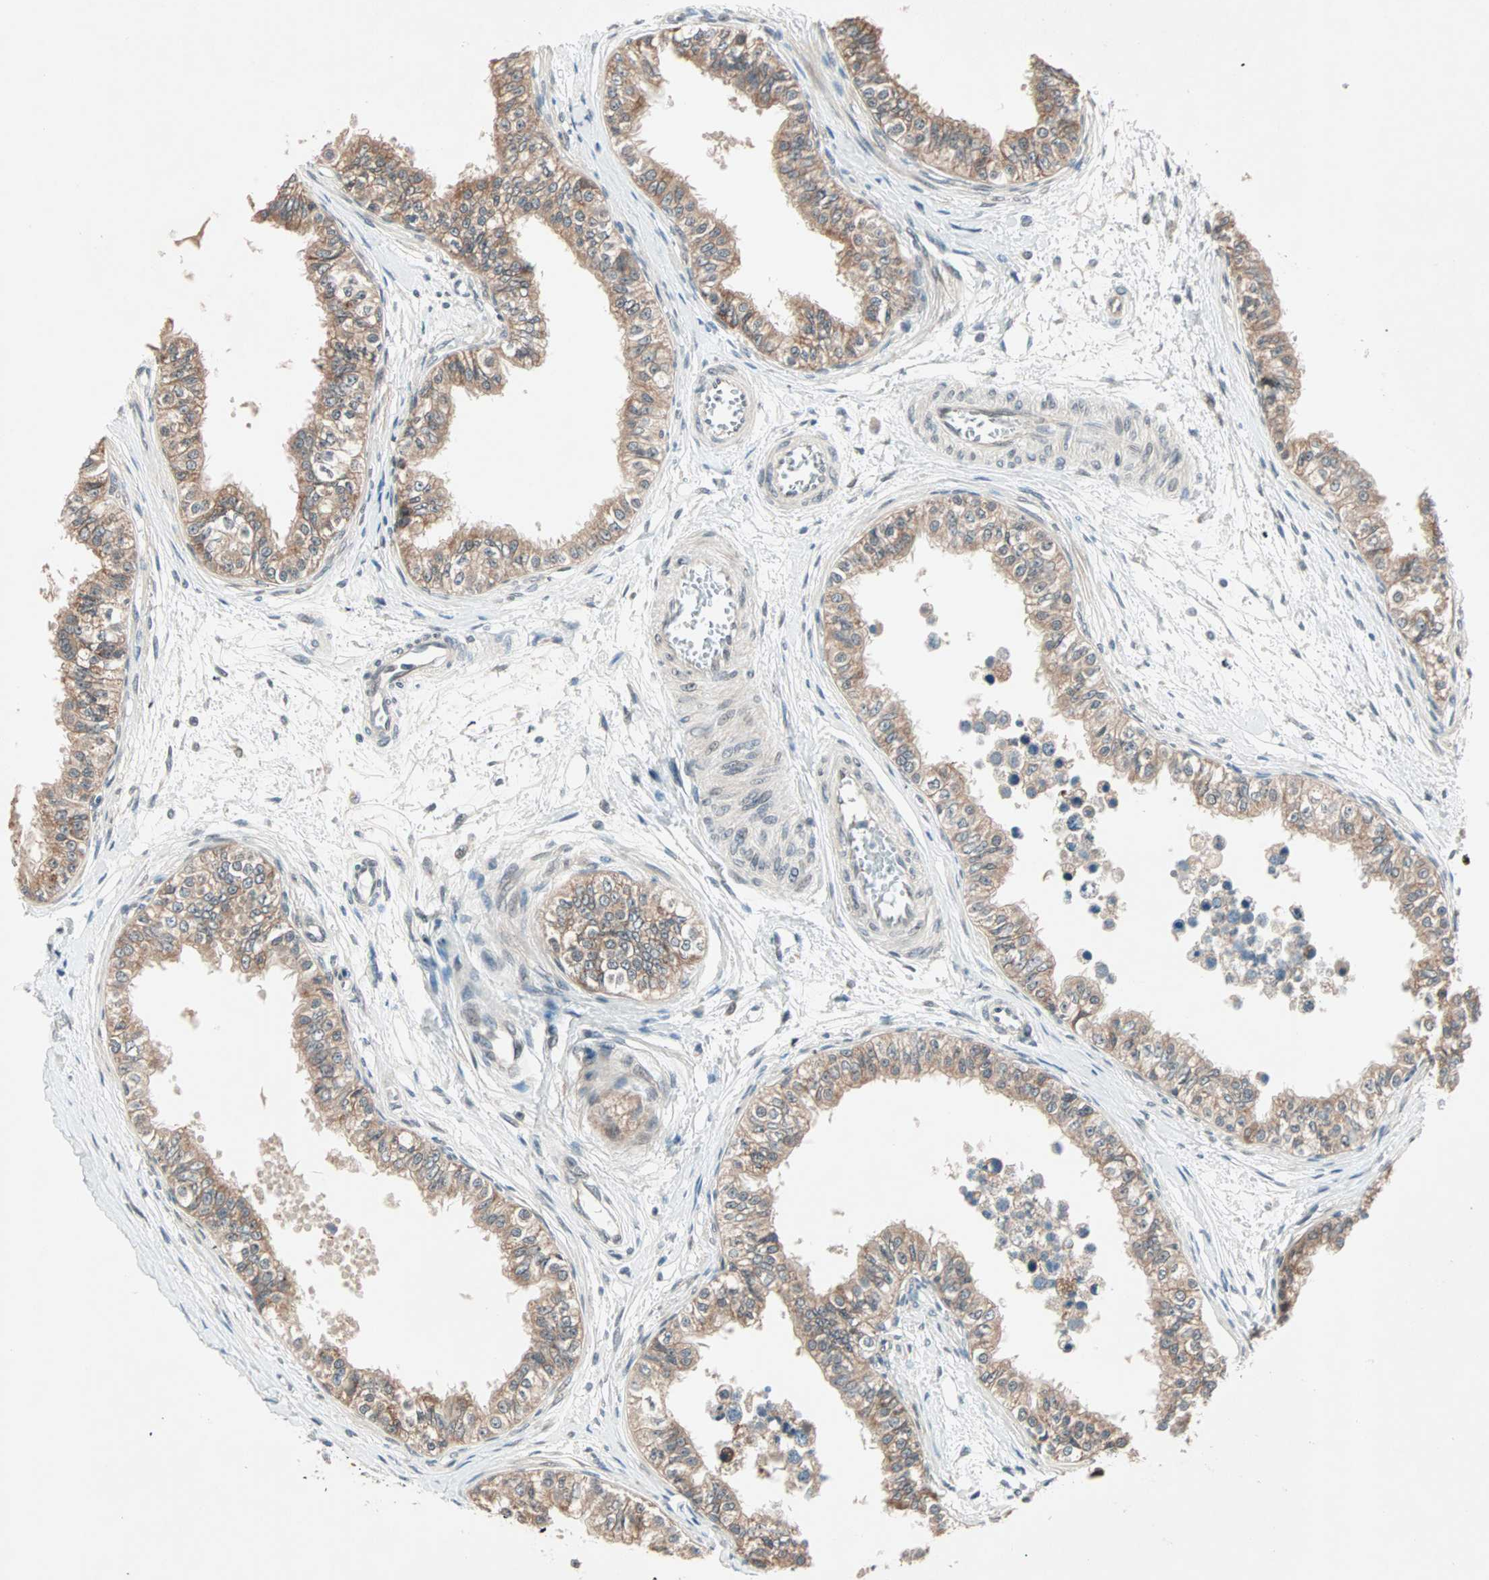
{"staining": {"intensity": "moderate", "quantity": ">75%", "location": "cytoplasmic/membranous"}, "tissue": "epididymis", "cell_type": "Glandular cells", "image_type": "normal", "snomed": [{"axis": "morphology", "description": "Normal tissue, NOS"}, {"axis": "morphology", "description": "Adenocarcinoma, metastatic, NOS"}, {"axis": "topography", "description": "Testis"}, {"axis": "topography", "description": "Epididymis"}], "caption": "Immunohistochemistry (IHC) histopathology image of normal epididymis stained for a protein (brown), which demonstrates medium levels of moderate cytoplasmic/membranous expression in approximately >75% of glandular cells.", "gene": "PGBD1", "patient": {"sex": "male", "age": 26}}